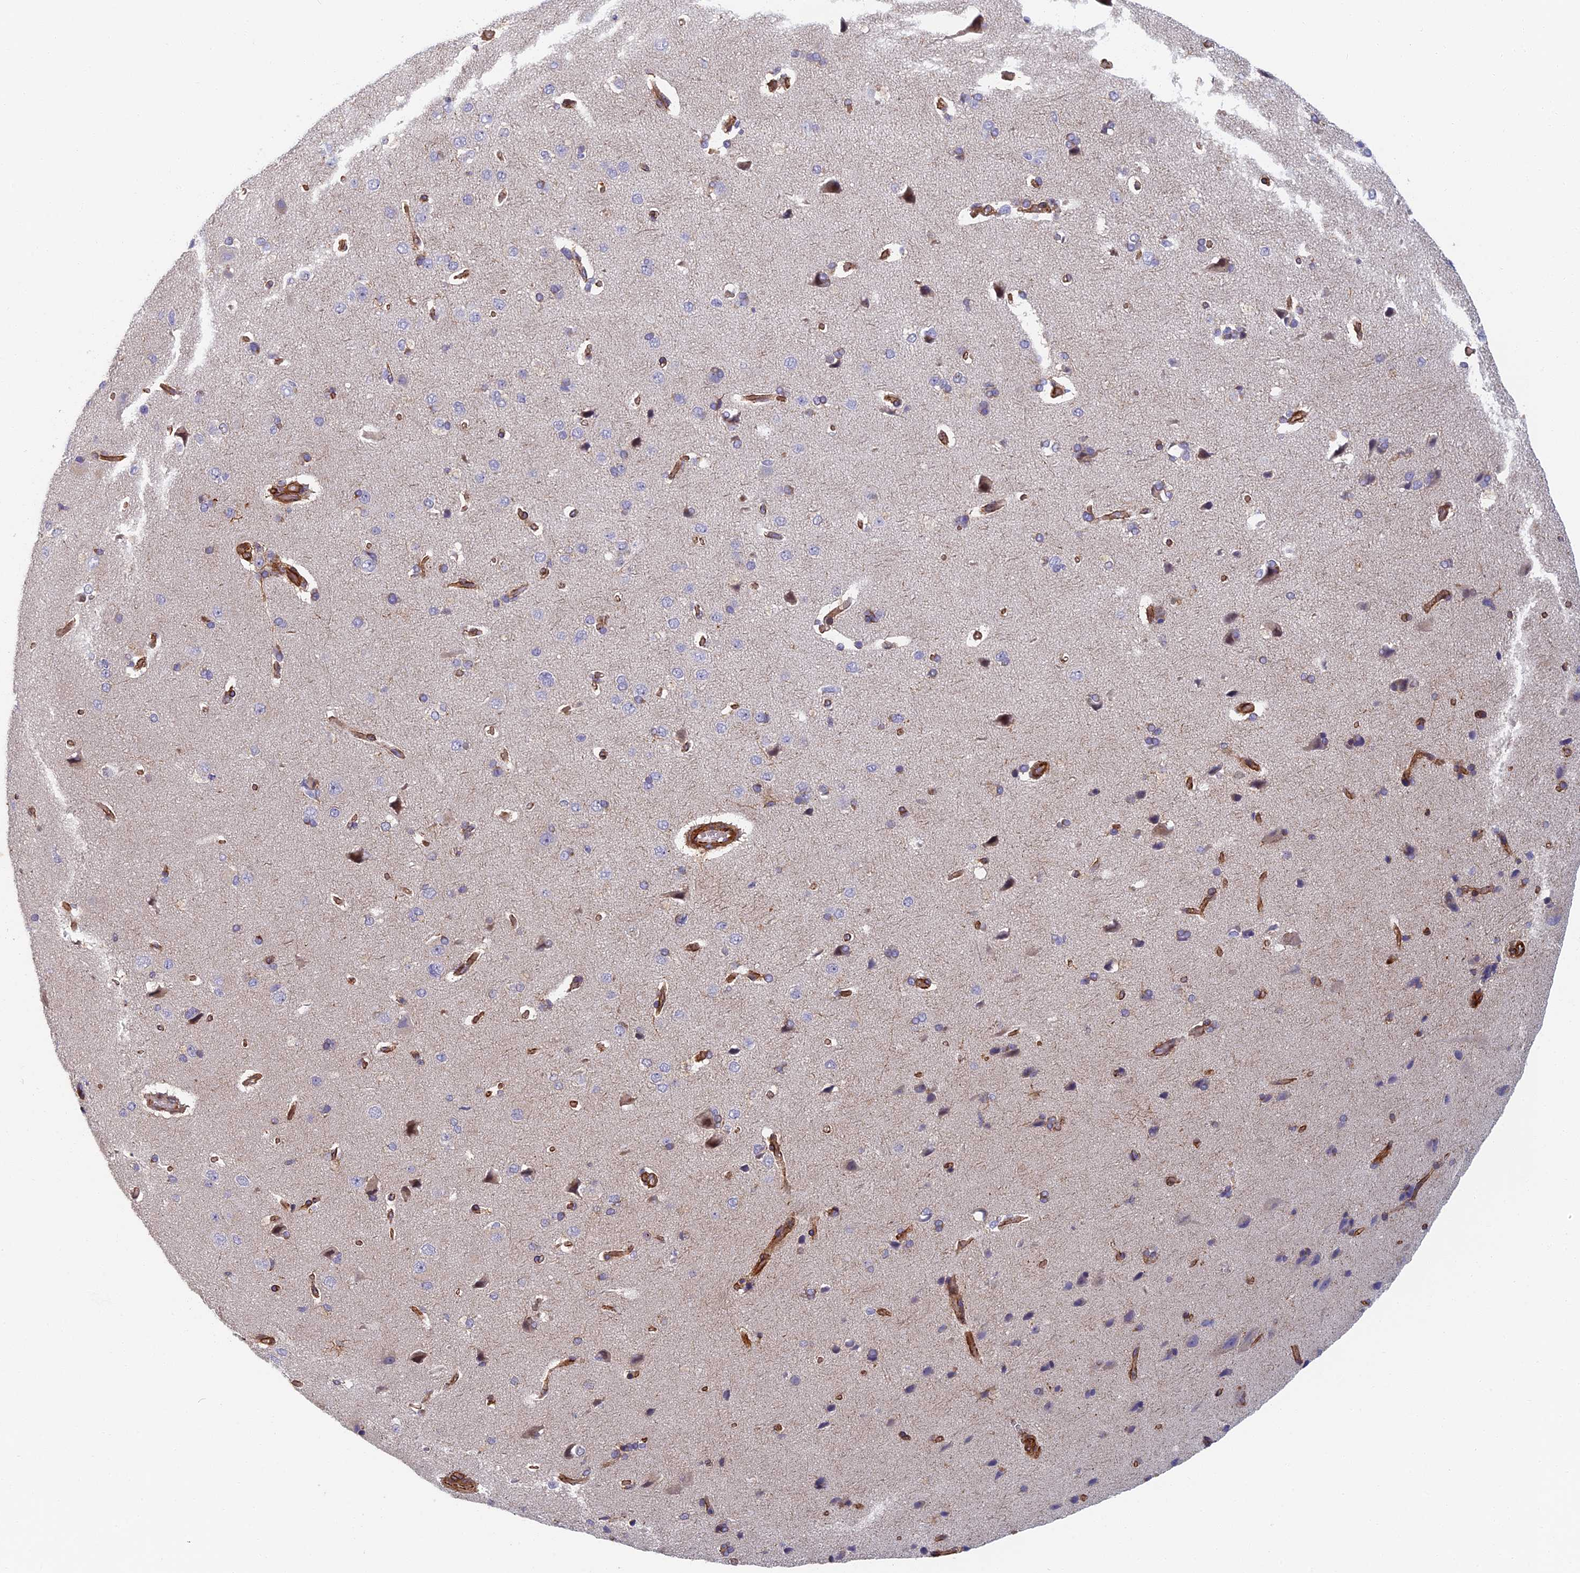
{"staining": {"intensity": "moderate", "quantity": ">75%", "location": "cytoplasmic/membranous"}, "tissue": "cerebral cortex", "cell_type": "Endothelial cells", "image_type": "normal", "snomed": [{"axis": "morphology", "description": "Normal tissue, NOS"}, {"axis": "topography", "description": "Cerebral cortex"}], "caption": "Protein expression analysis of normal cerebral cortex exhibits moderate cytoplasmic/membranous expression in about >75% of endothelial cells. (Stains: DAB (3,3'-diaminobenzidine) in brown, nuclei in blue, Microscopy: brightfield microscopy at high magnification).", "gene": "ABCB10", "patient": {"sex": "male", "age": 62}}